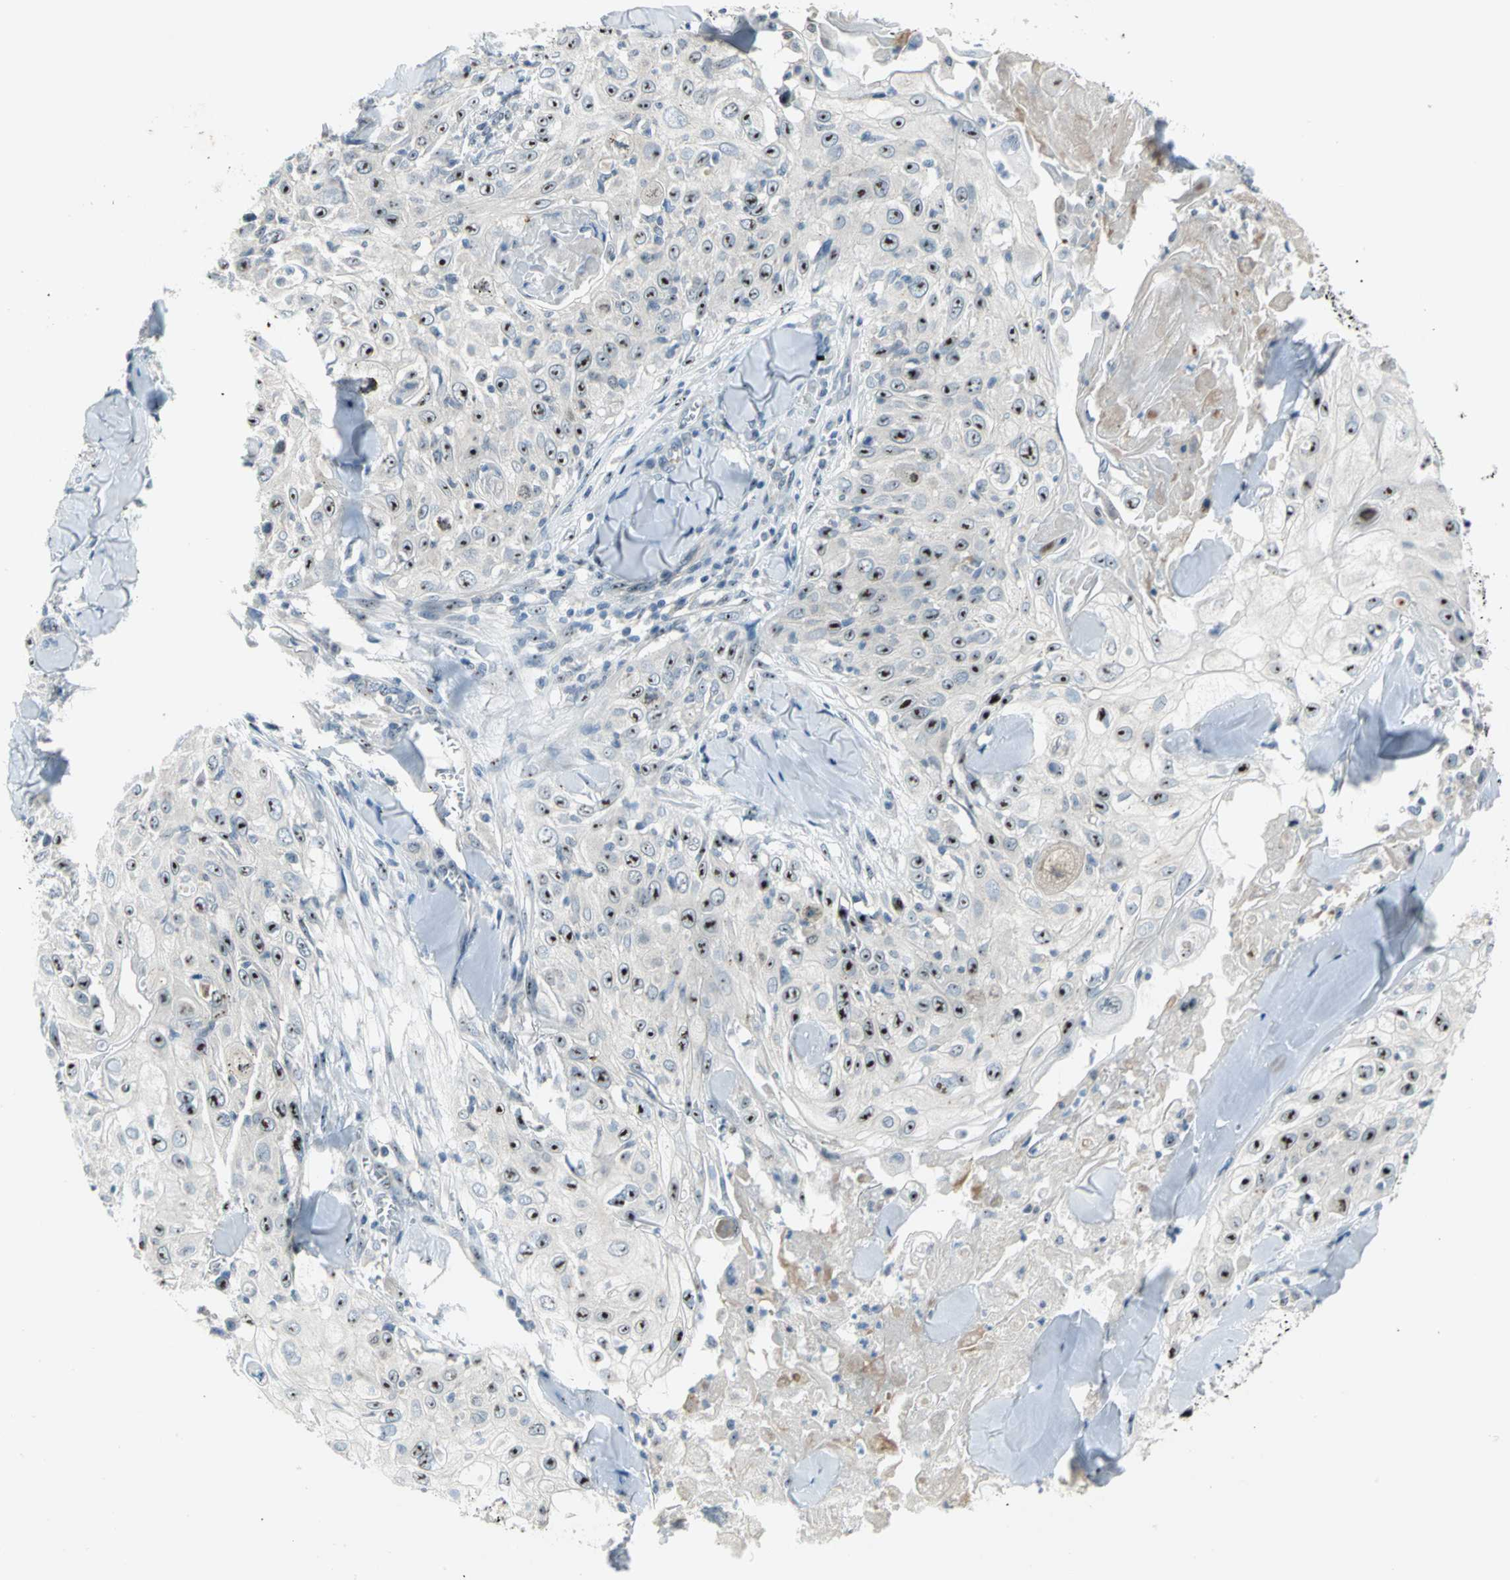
{"staining": {"intensity": "strong", "quantity": ">75%", "location": "nuclear"}, "tissue": "skin cancer", "cell_type": "Tumor cells", "image_type": "cancer", "snomed": [{"axis": "morphology", "description": "Squamous cell carcinoma, NOS"}, {"axis": "topography", "description": "Skin"}], "caption": "Skin squamous cell carcinoma tissue reveals strong nuclear expression in about >75% of tumor cells, visualized by immunohistochemistry.", "gene": "MYBBP1A", "patient": {"sex": "male", "age": 86}}